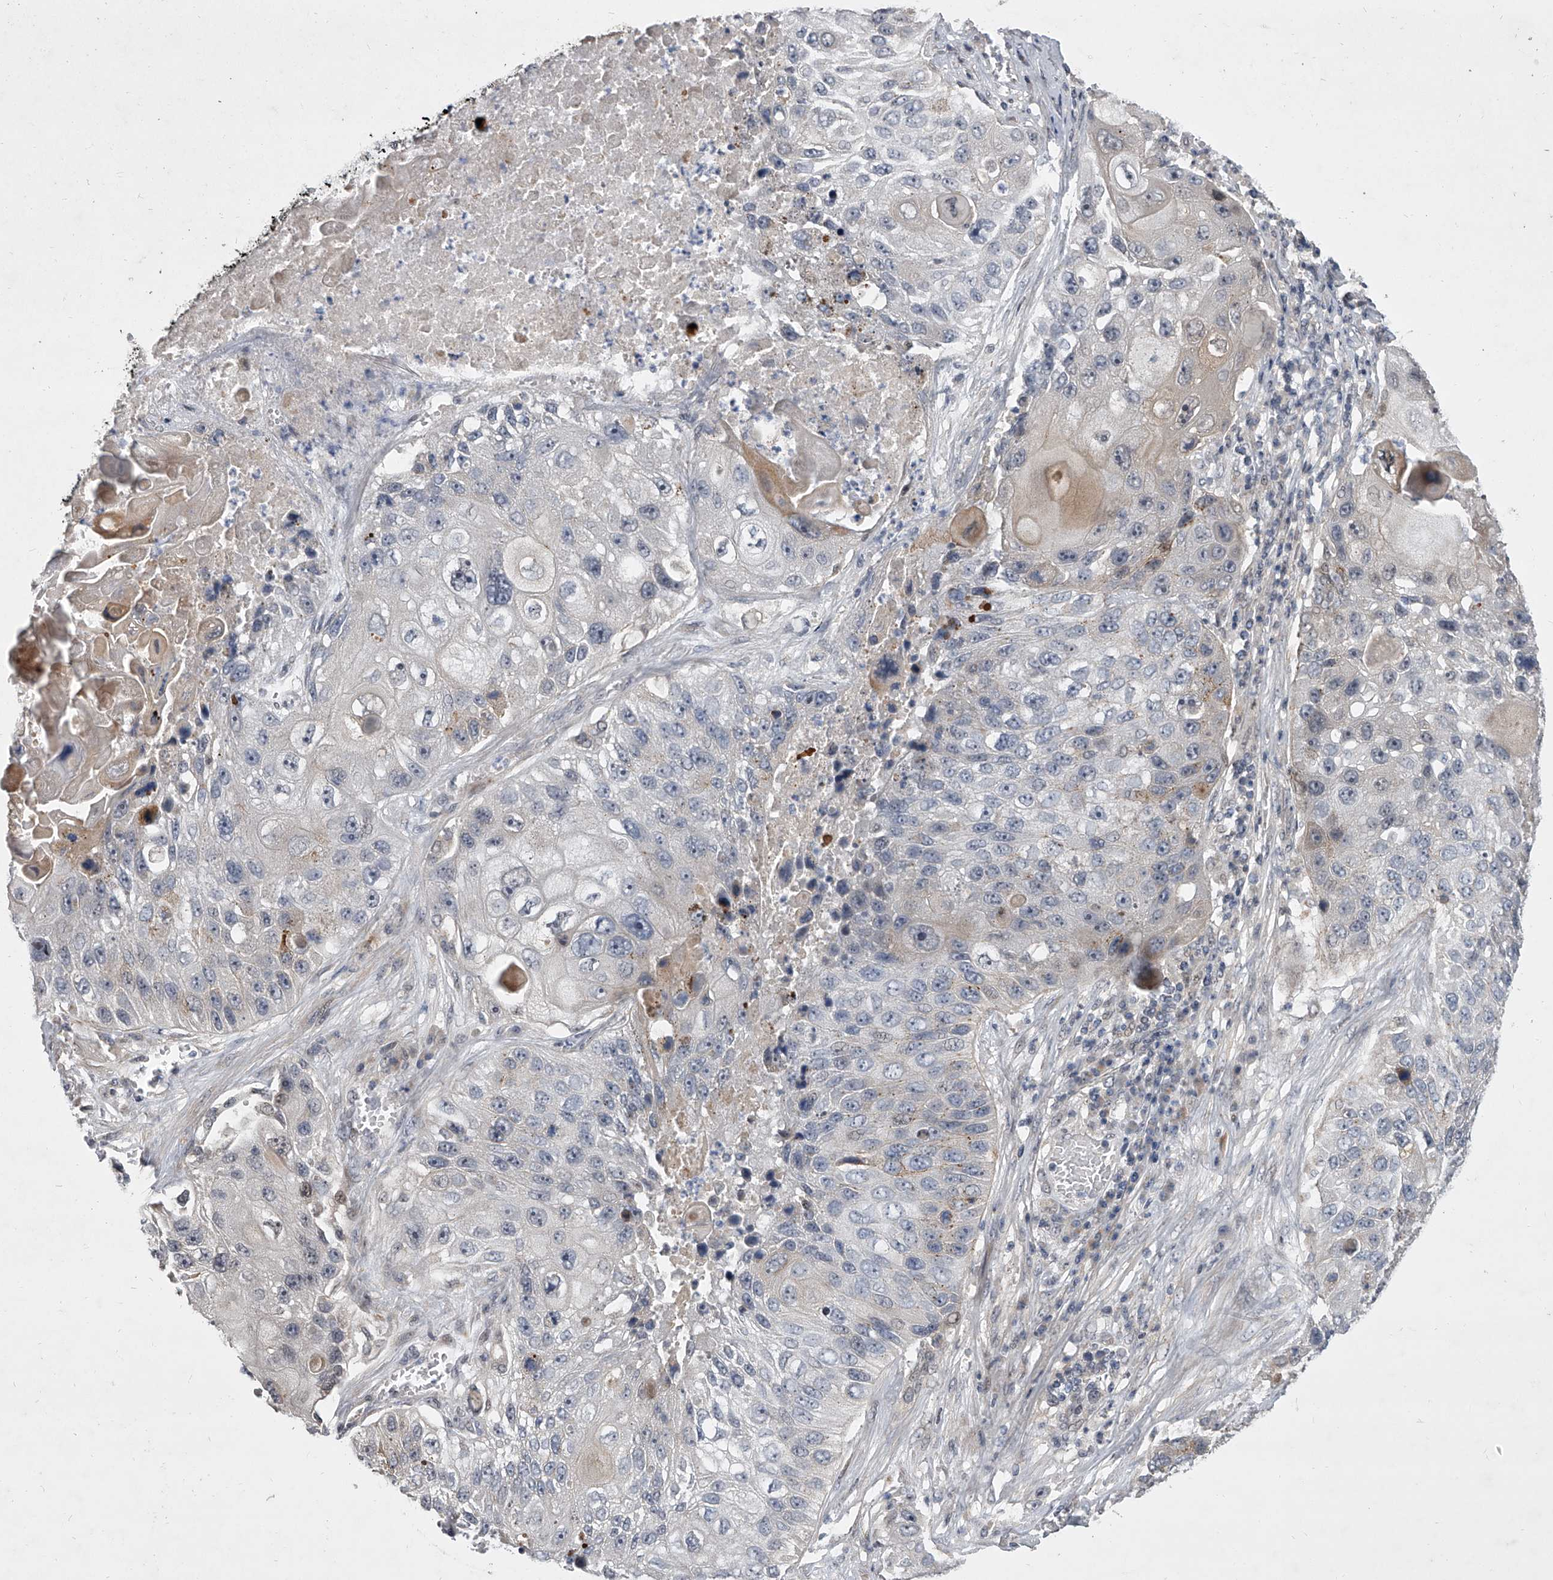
{"staining": {"intensity": "negative", "quantity": "none", "location": "none"}, "tissue": "lung cancer", "cell_type": "Tumor cells", "image_type": "cancer", "snomed": [{"axis": "morphology", "description": "Squamous cell carcinoma, NOS"}, {"axis": "topography", "description": "Lung"}], "caption": "Immunohistochemistry image of neoplastic tissue: lung cancer (squamous cell carcinoma) stained with DAB exhibits no significant protein positivity in tumor cells. (DAB (3,3'-diaminobenzidine) immunohistochemistry (IHC) with hematoxylin counter stain).", "gene": "HEATR6", "patient": {"sex": "male", "age": 61}}